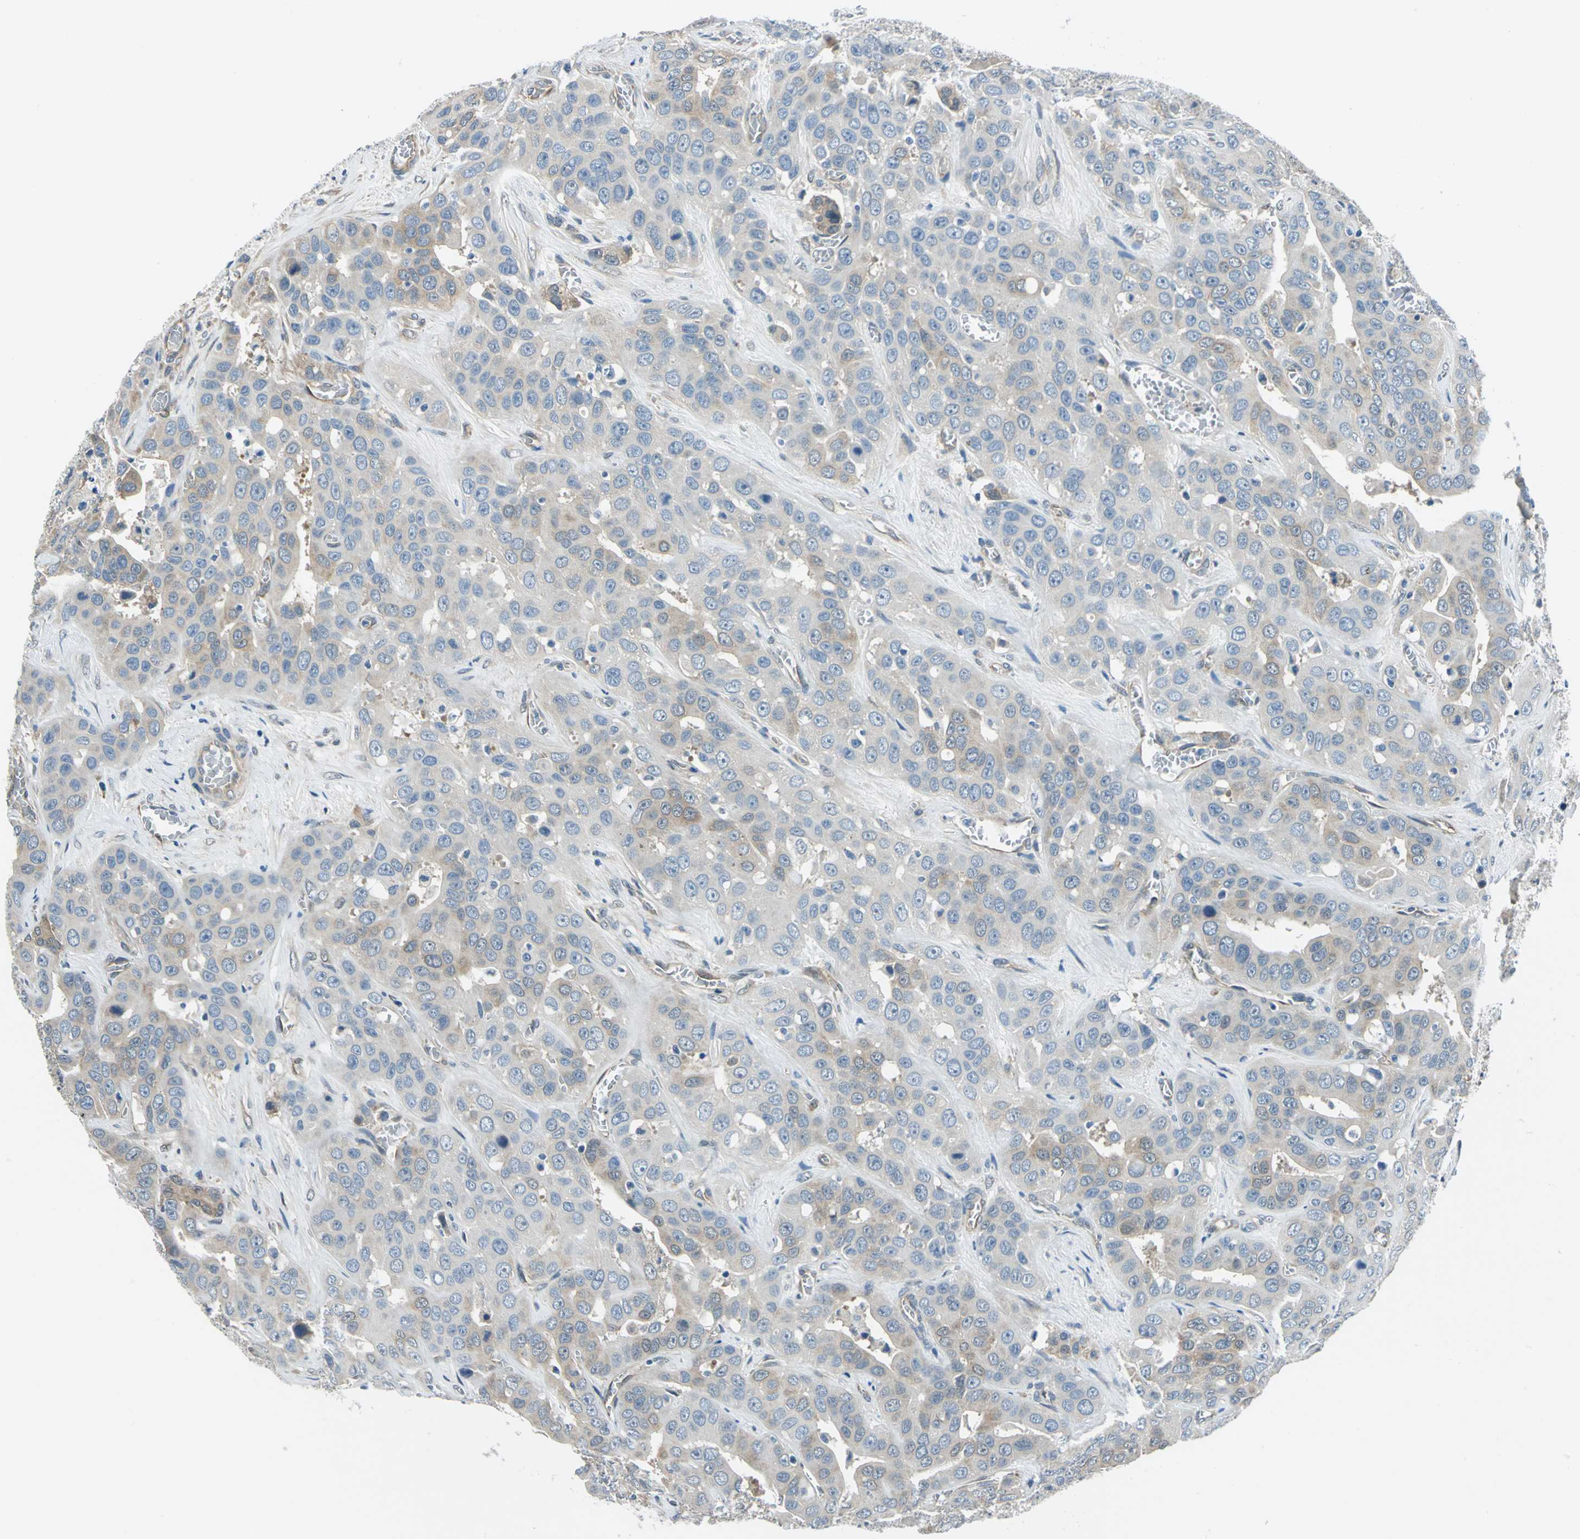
{"staining": {"intensity": "weak", "quantity": "25%-75%", "location": "cytoplasmic/membranous"}, "tissue": "liver cancer", "cell_type": "Tumor cells", "image_type": "cancer", "snomed": [{"axis": "morphology", "description": "Cholangiocarcinoma"}, {"axis": "topography", "description": "Liver"}], "caption": "Immunohistochemistry (DAB) staining of liver cholangiocarcinoma shows weak cytoplasmic/membranous protein expression in about 25%-75% of tumor cells.", "gene": "CDC42EP1", "patient": {"sex": "female", "age": 52}}